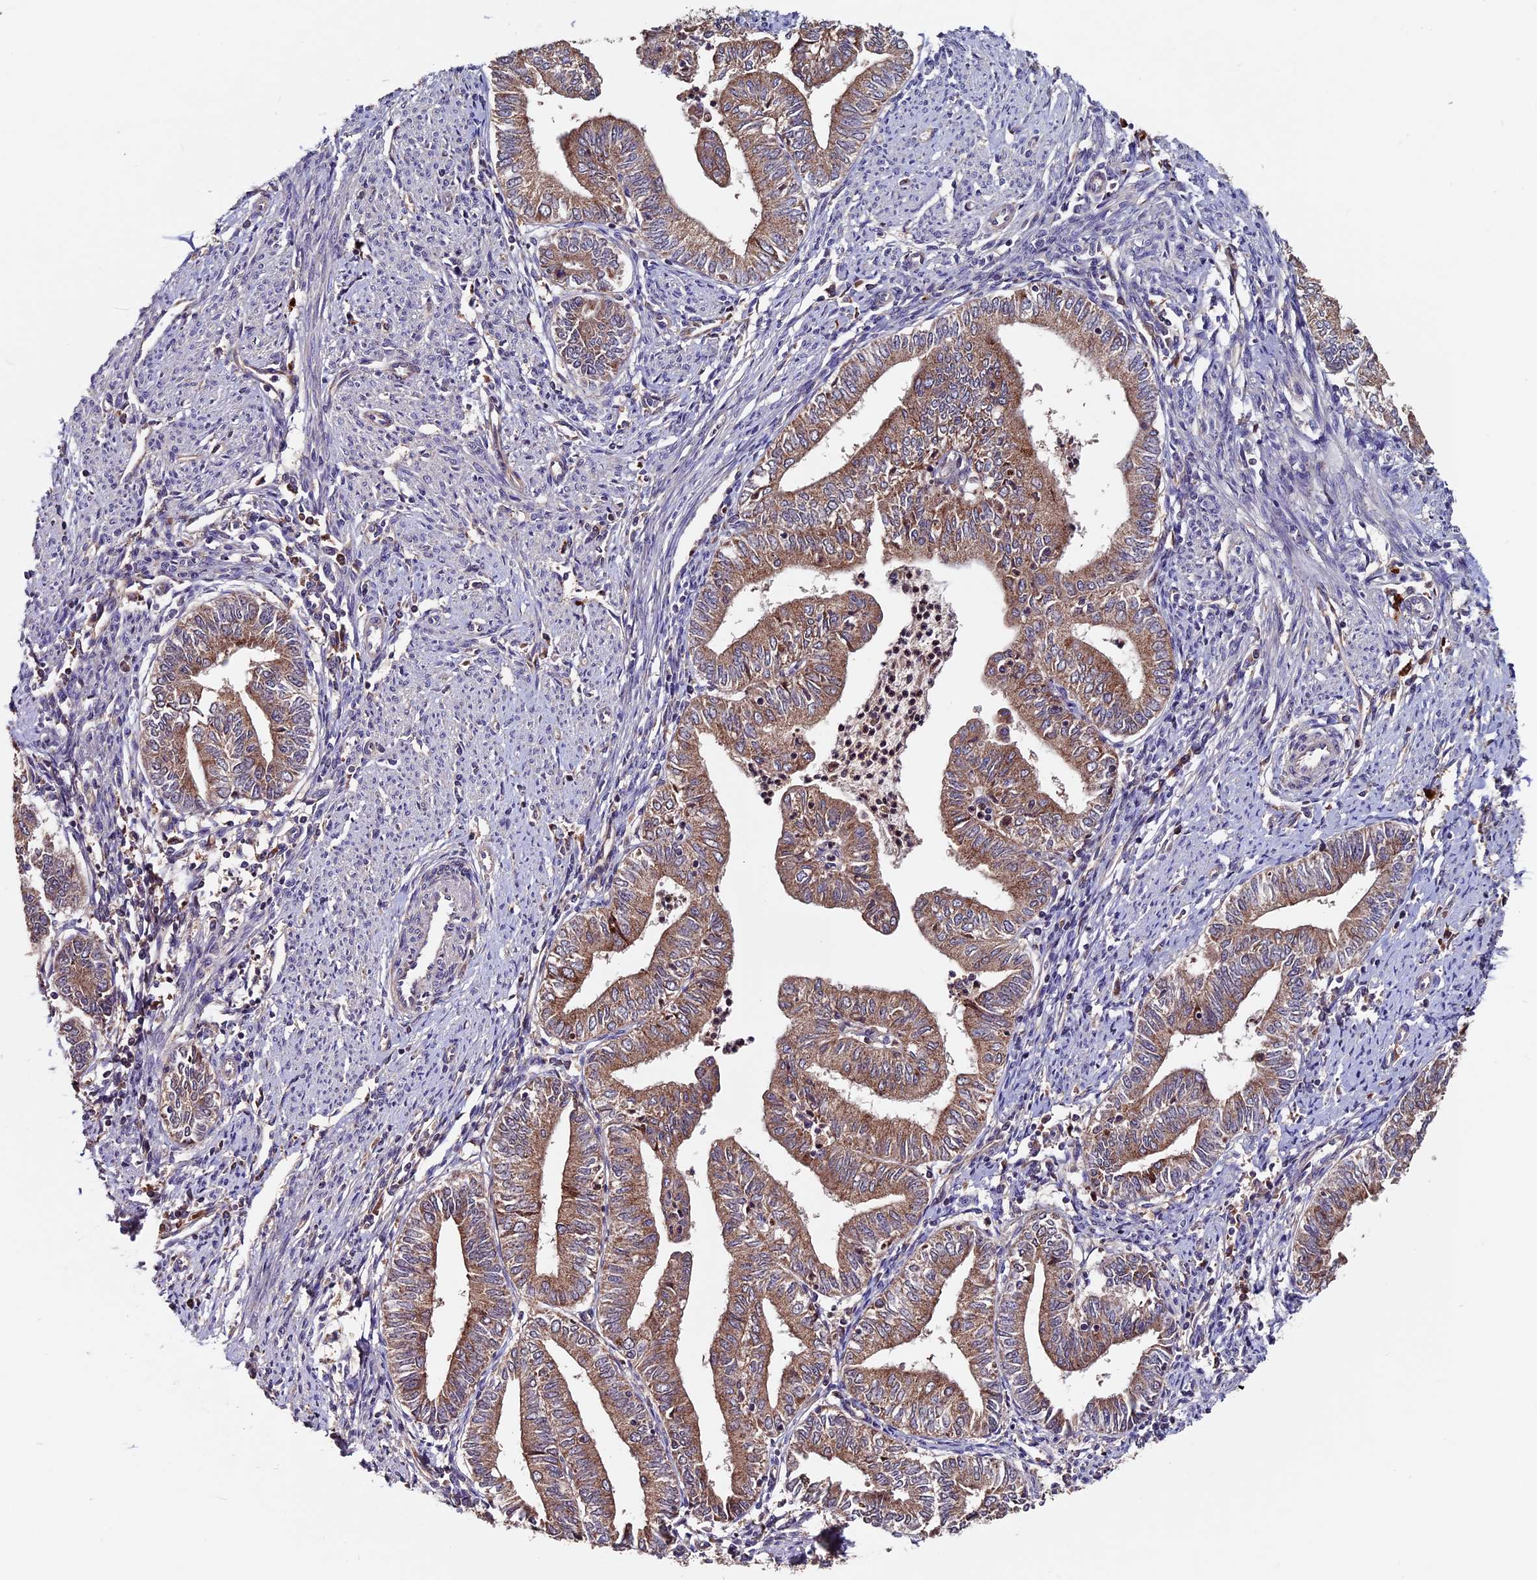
{"staining": {"intensity": "moderate", "quantity": ">75%", "location": "cytoplasmic/membranous"}, "tissue": "endometrial cancer", "cell_type": "Tumor cells", "image_type": "cancer", "snomed": [{"axis": "morphology", "description": "Adenocarcinoma, NOS"}, {"axis": "topography", "description": "Endometrium"}], "caption": "The micrograph exhibits staining of endometrial adenocarcinoma, revealing moderate cytoplasmic/membranous protein staining (brown color) within tumor cells. Nuclei are stained in blue.", "gene": "ZNF598", "patient": {"sex": "female", "age": 66}}